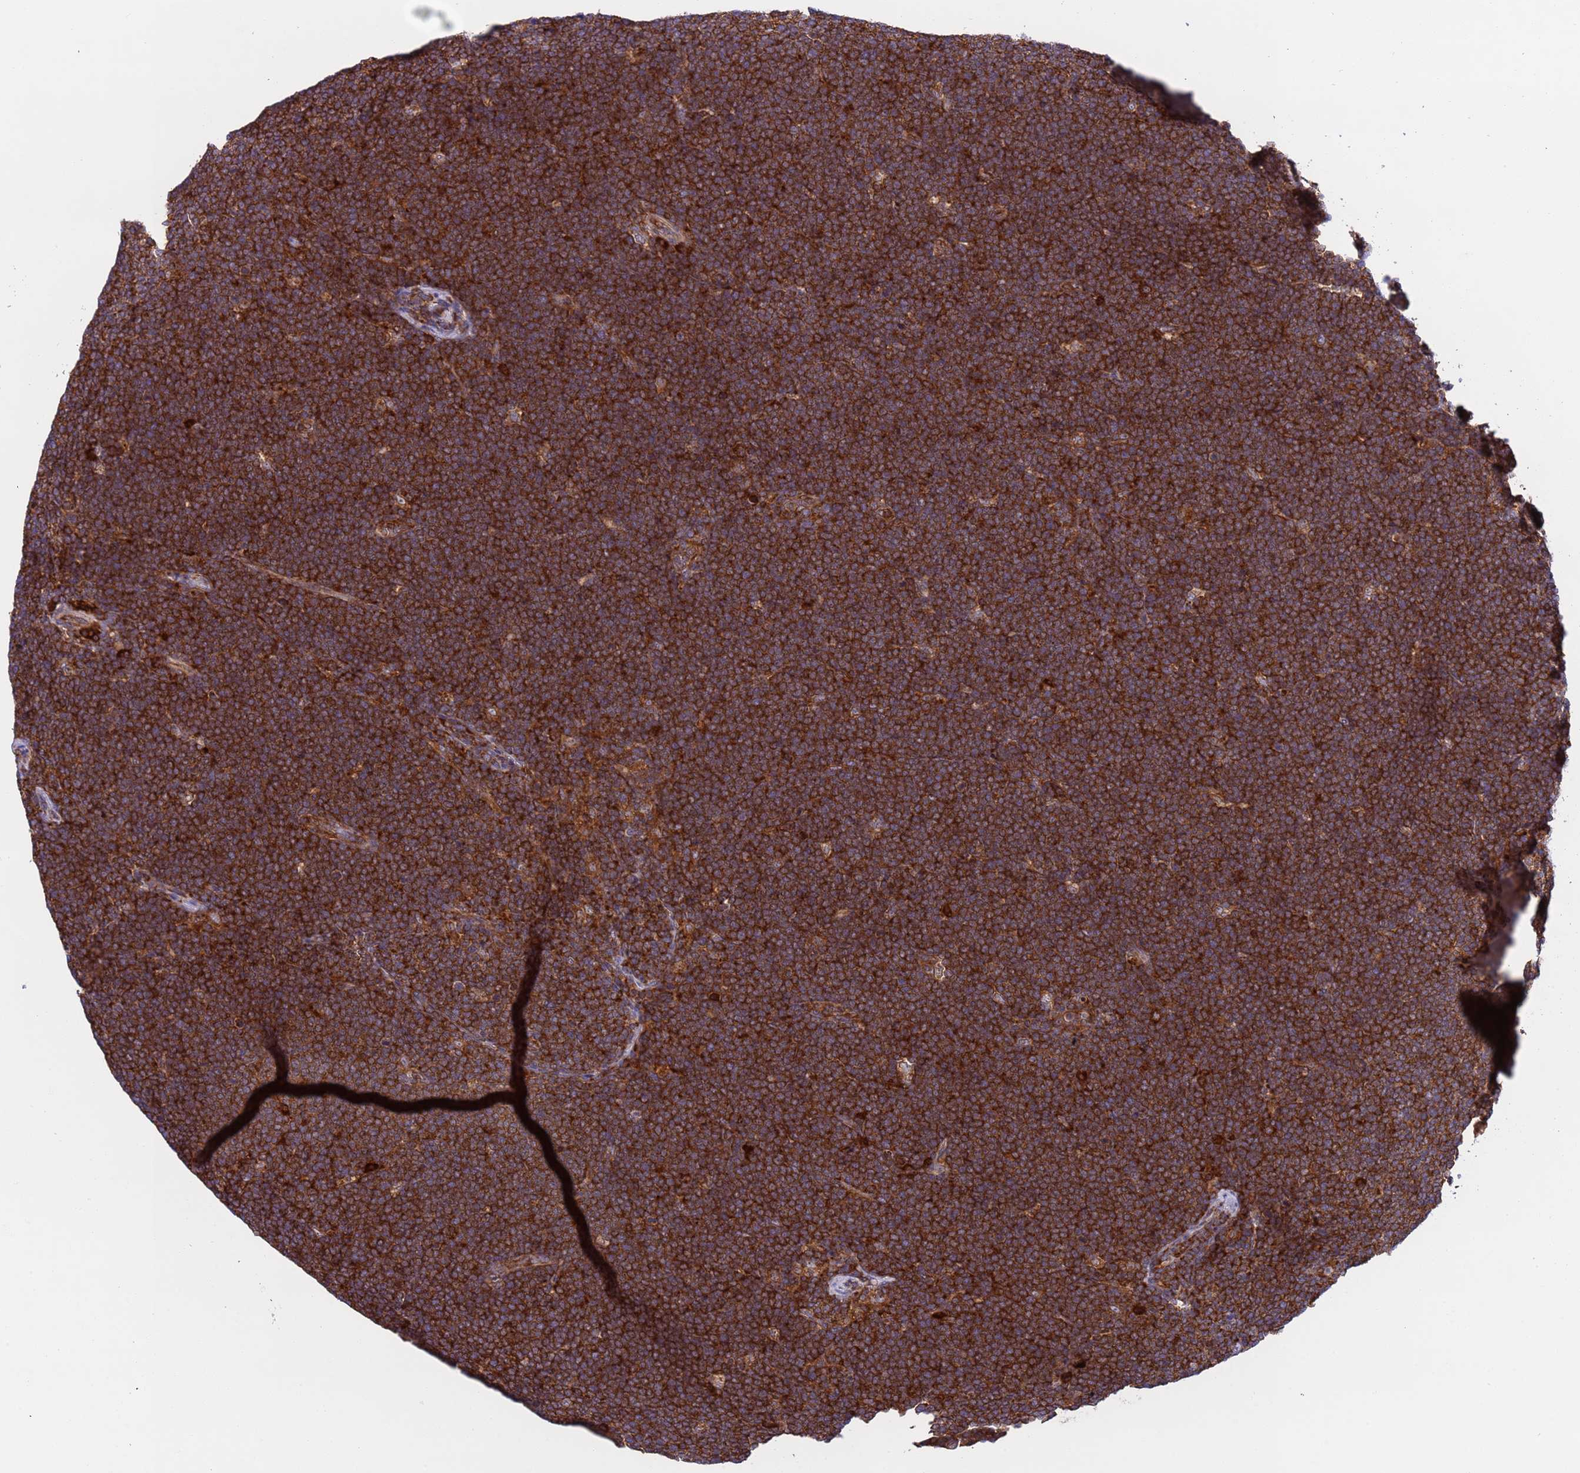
{"staining": {"intensity": "strong", "quantity": ">75%", "location": "cytoplasmic/membranous"}, "tissue": "lymphoma", "cell_type": "Tumor cells", "image_type": "cancer", "snomed": [{"axis": "morphology", "description": "Malignant lymphoma, non-Hodgkin's type, High grade"}, {"axis": "topography", "description": "Lymph node"}], "caption": "Protein expression analysis of malignant lymphoma, non-Hodgkin's type (high-grade) demonstrates strong cytoplasmic/membranous positivity in approximately >75% of tumor cells.", "gene": "RPL36", "patient": {"sex": "male", "age": 13}}